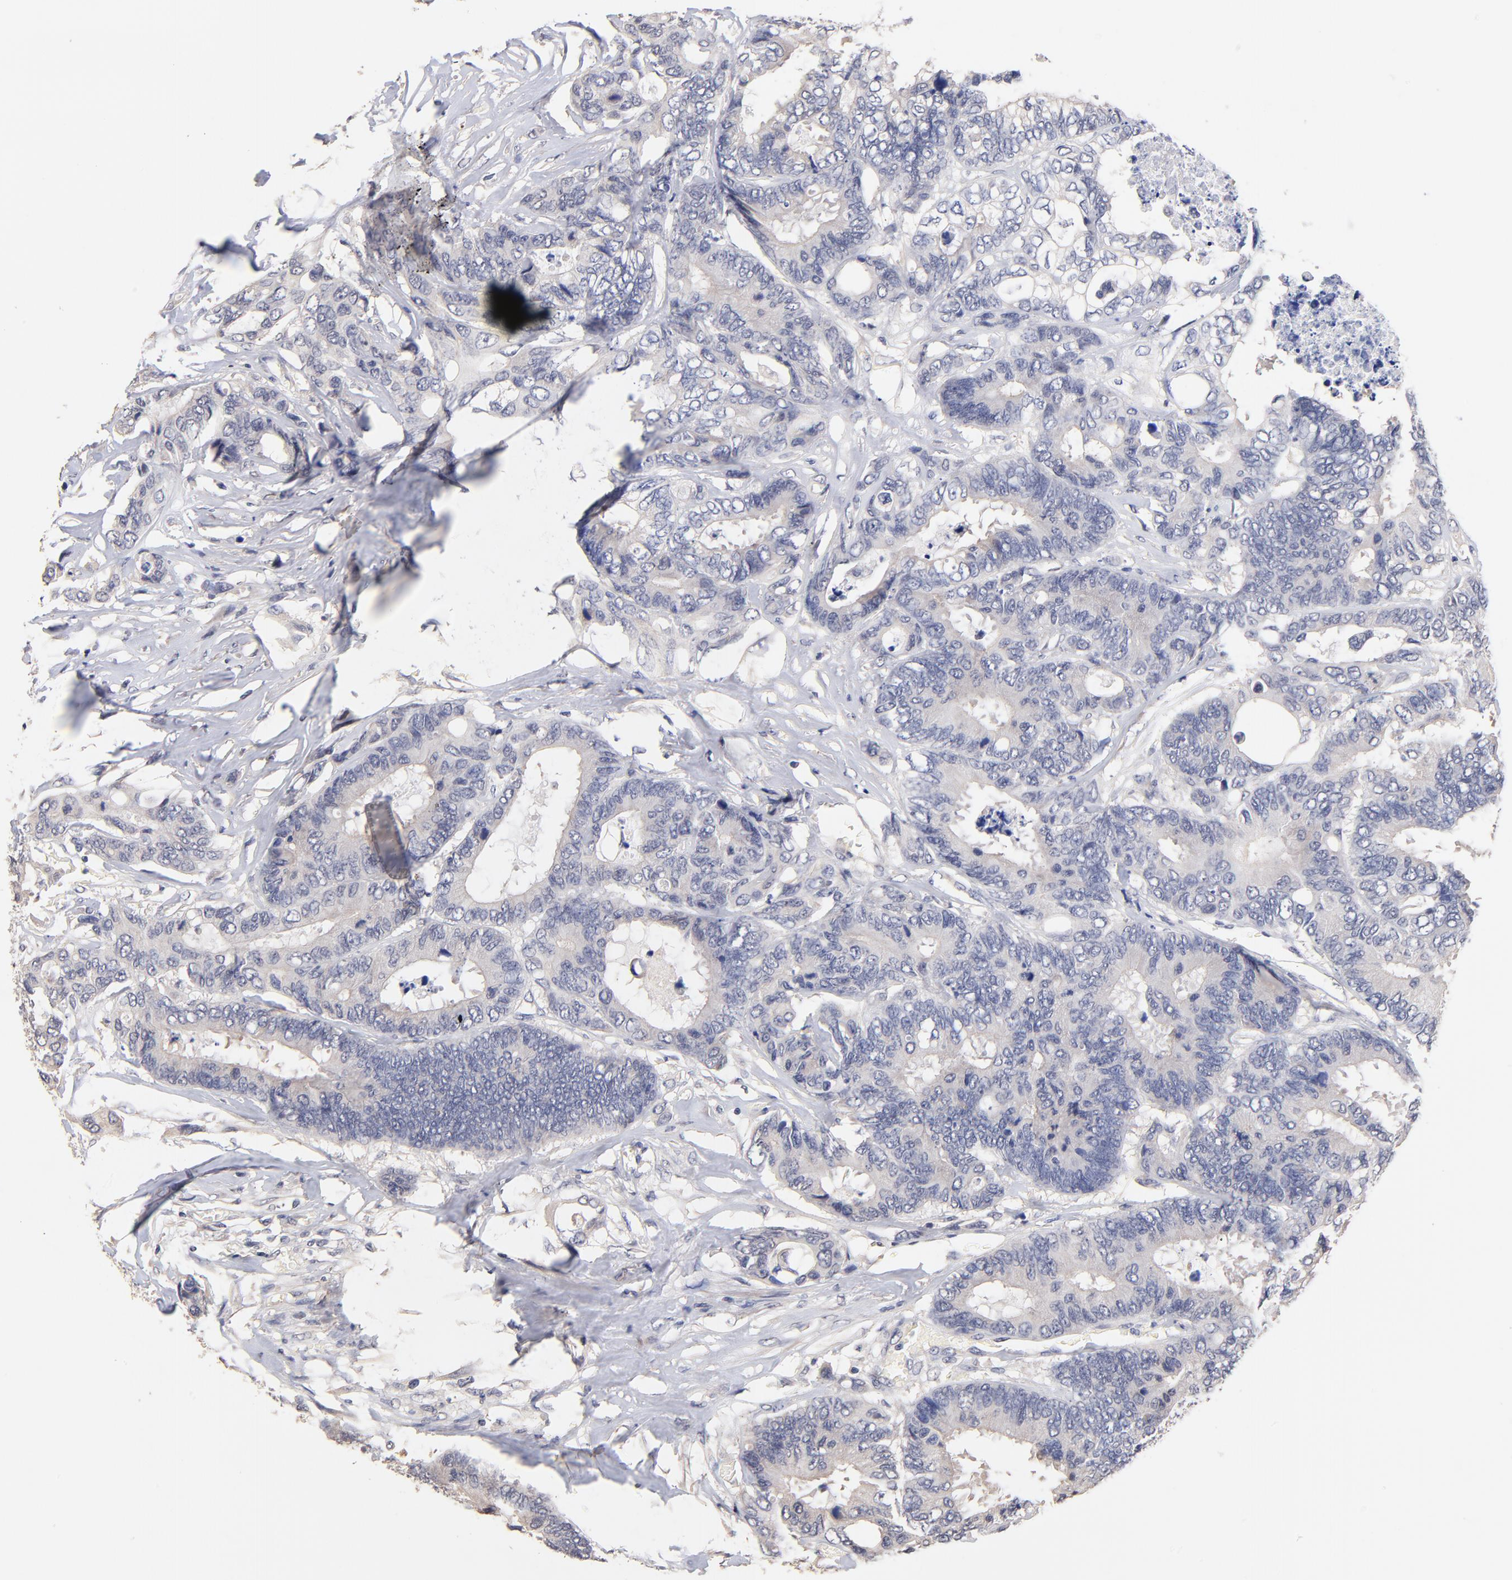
{"staining": {"intensity": "negative", "quantity": "none", "location": "none"}, "tissue": "colorectal cancer", "cell_type": "Tumor cells", "image_type": "cancer", "snomed": [{"axis": "morphology", "description": "Adenocarcinoma, NOS"}, {"axis": "topography", "description": "Rectum"}], "caption": "Image shows no significant protein expression in tumor cells of colorectal cancer.", "gene": "RIBC2", "patient": {"sex": "male", "age": 55}}